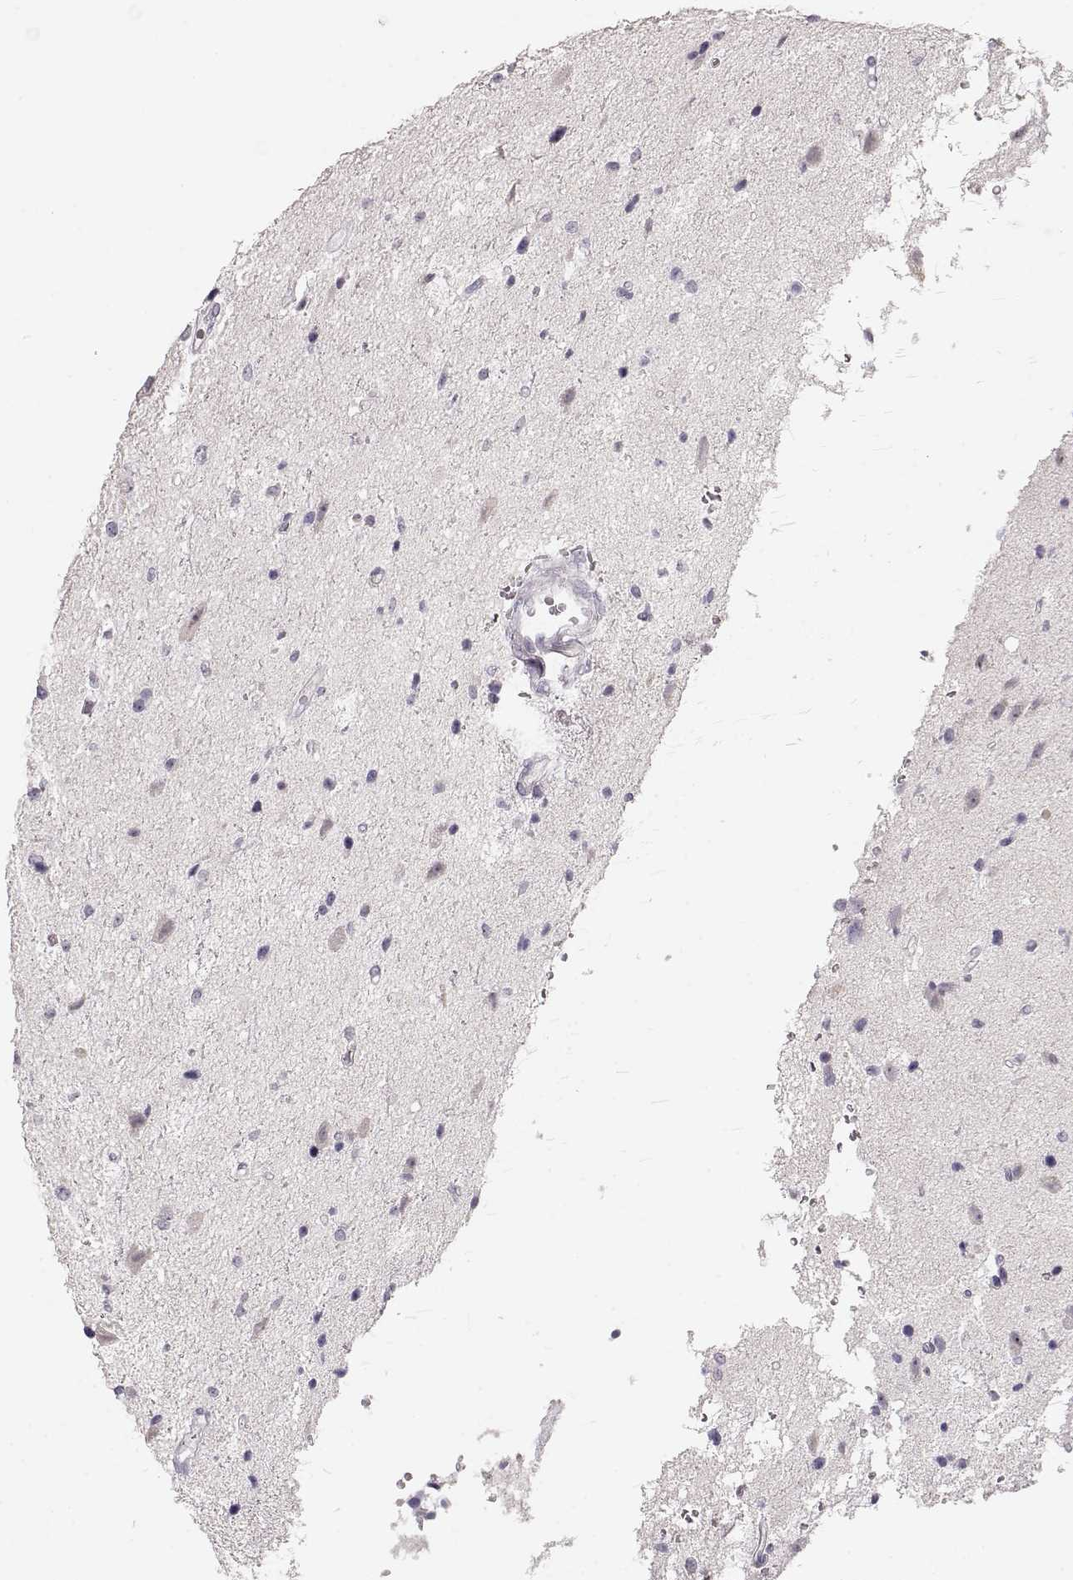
{"staining": {"intensity": "negative", "quantity": "none", "location": "none"}, "tissue": "glioma", "cell_type": "Tumor cells", "image_type": "cancer", "snomed": [{"axis": "morphology", "description": "Glioma, malignant, Low grade"}, {"axis": "topography", "description": "Brain"}], "caption": "Tumor cells are negative for protein expression in human malignant glioma (low-grade).", "gene": "FAM205A", "patient": {"sex": "female", "age": 32}}